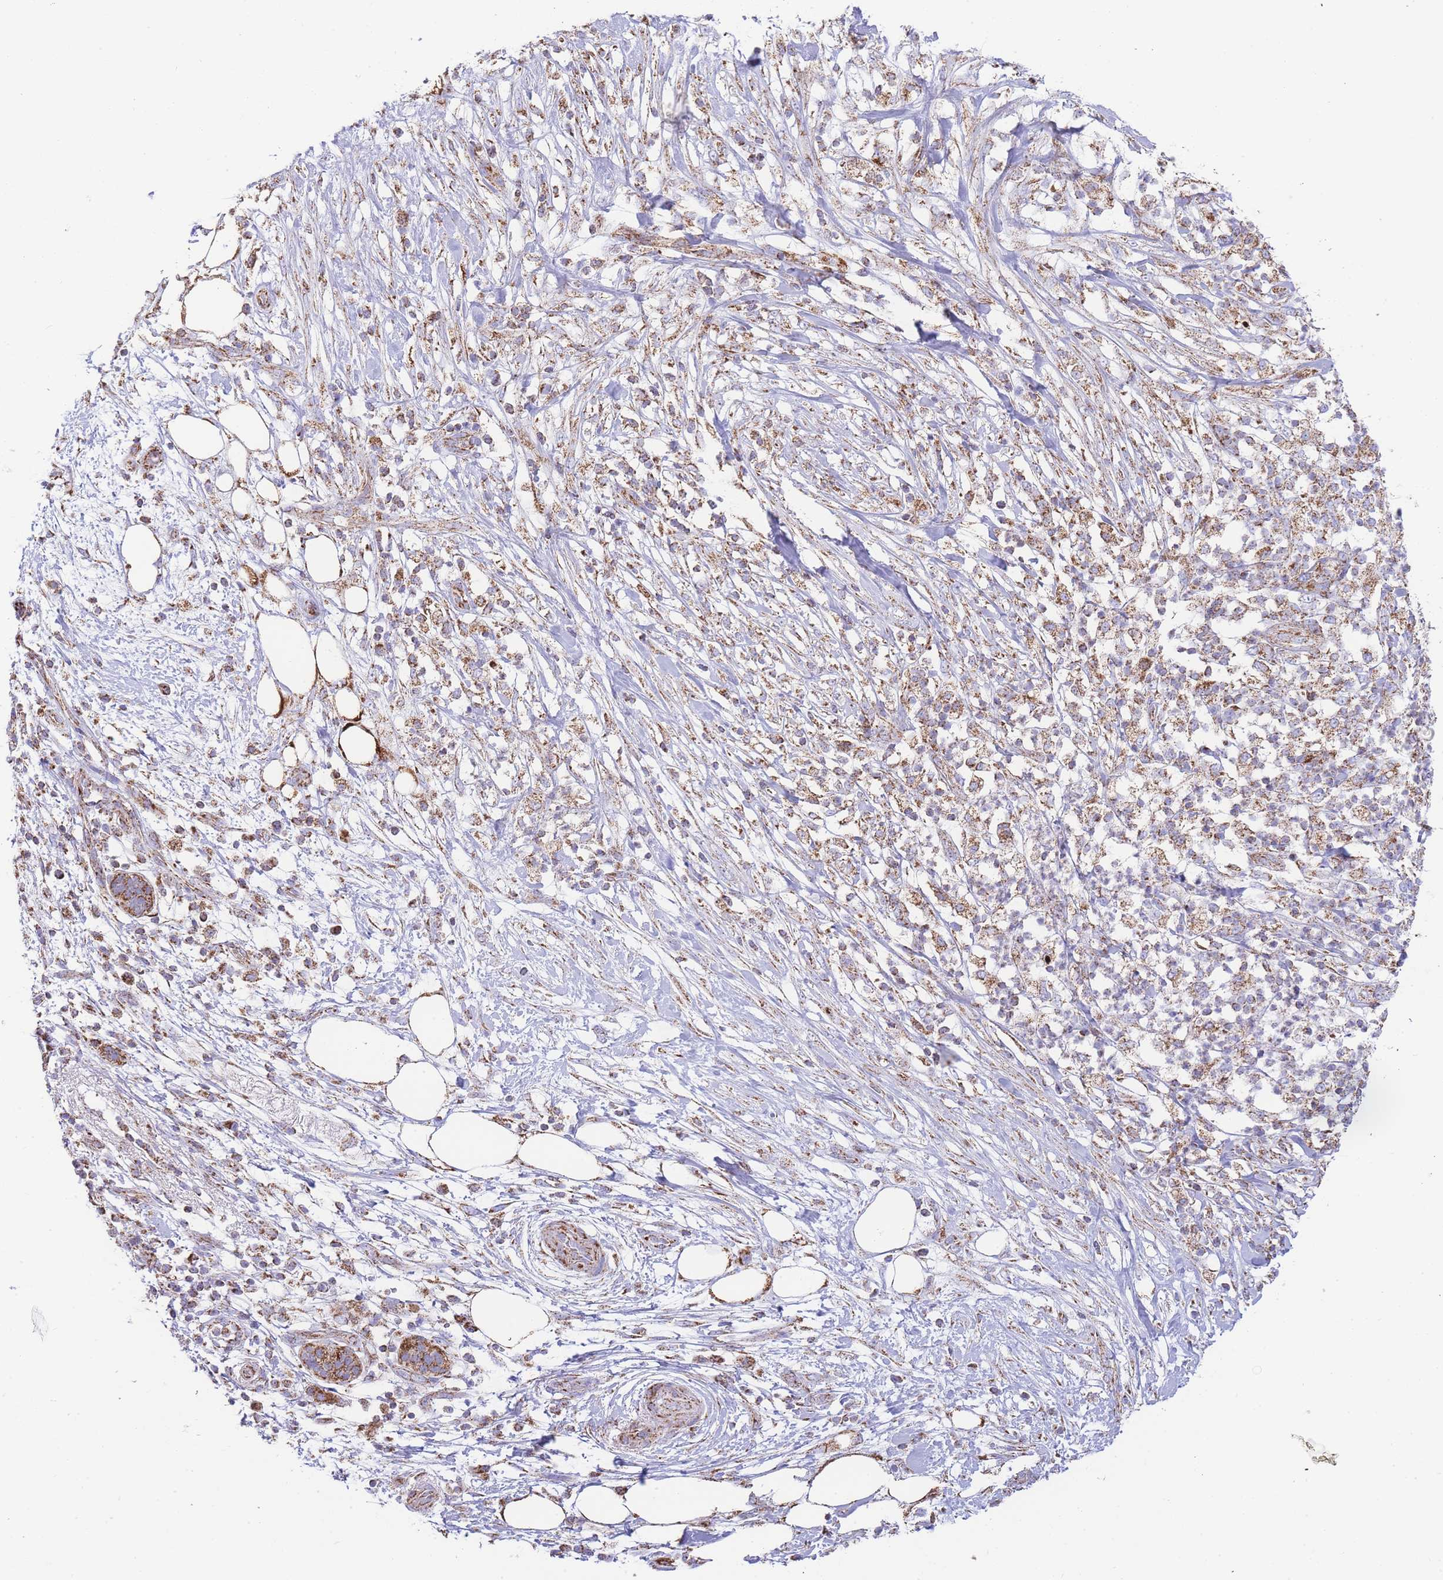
{"staining": {"intensity": "moderate", "quantity": ">75%", "location": "cytoplasmic/membranous"}, "tissue": "pancreatic cancer", "cell_type": "Tumor cells", "image_type": "cancer", "snomed": [{"axis": "morphology", "description": "Adenocarcinoma, NOS"}, {"axis": "topography", "description": "Pancreas"}], "caption": "Immunohistochemical staining of human adenocarcinoma (pancreatic) shows moderate cytoplasmic/membranous protein expression in about >75% of tumor cells.", "gene": "GSTM1", "patient": {"sex": "female", "age": 72}}